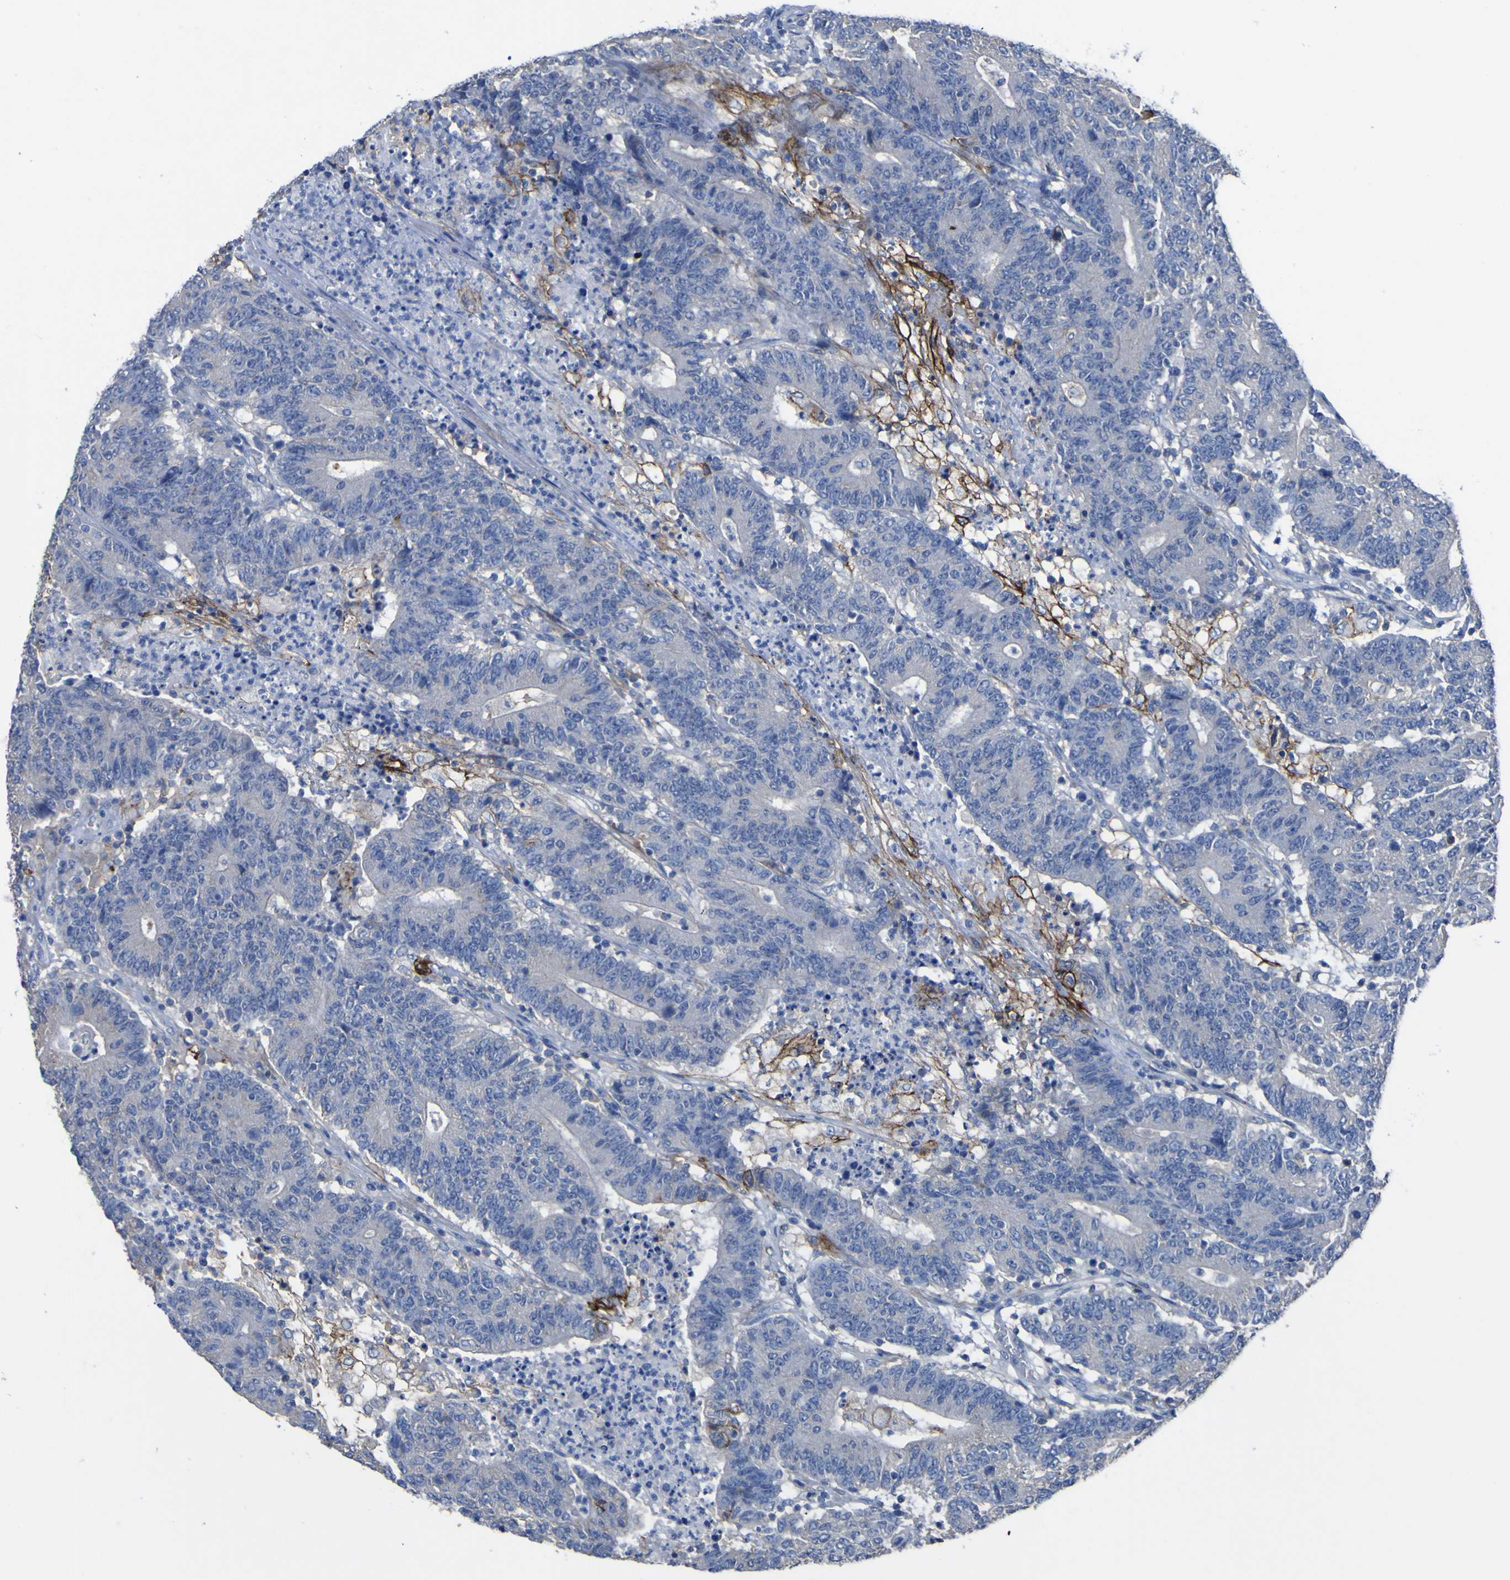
{"staining": {"intensity": "negative", "quantity": "none", "location": "none"}, "tissue": "colorectal cancer", "cell_type": "Tumor cells", "image_type": "cancer", "snomed": [{"axis": "morphology", "description": "Normal tissue, NOS"}, {"axis": "morphology", "description": "Adenocarcinoma, NOS"}, {"axis": "topography", "description": "Colon"}], "caption": "Histopathology image shows no significant protein staining in tumor cells of colorectal cancer (adenocarcinoma).", "gene": "AGO4", "patient": {"sex": "female", "age": 75}}